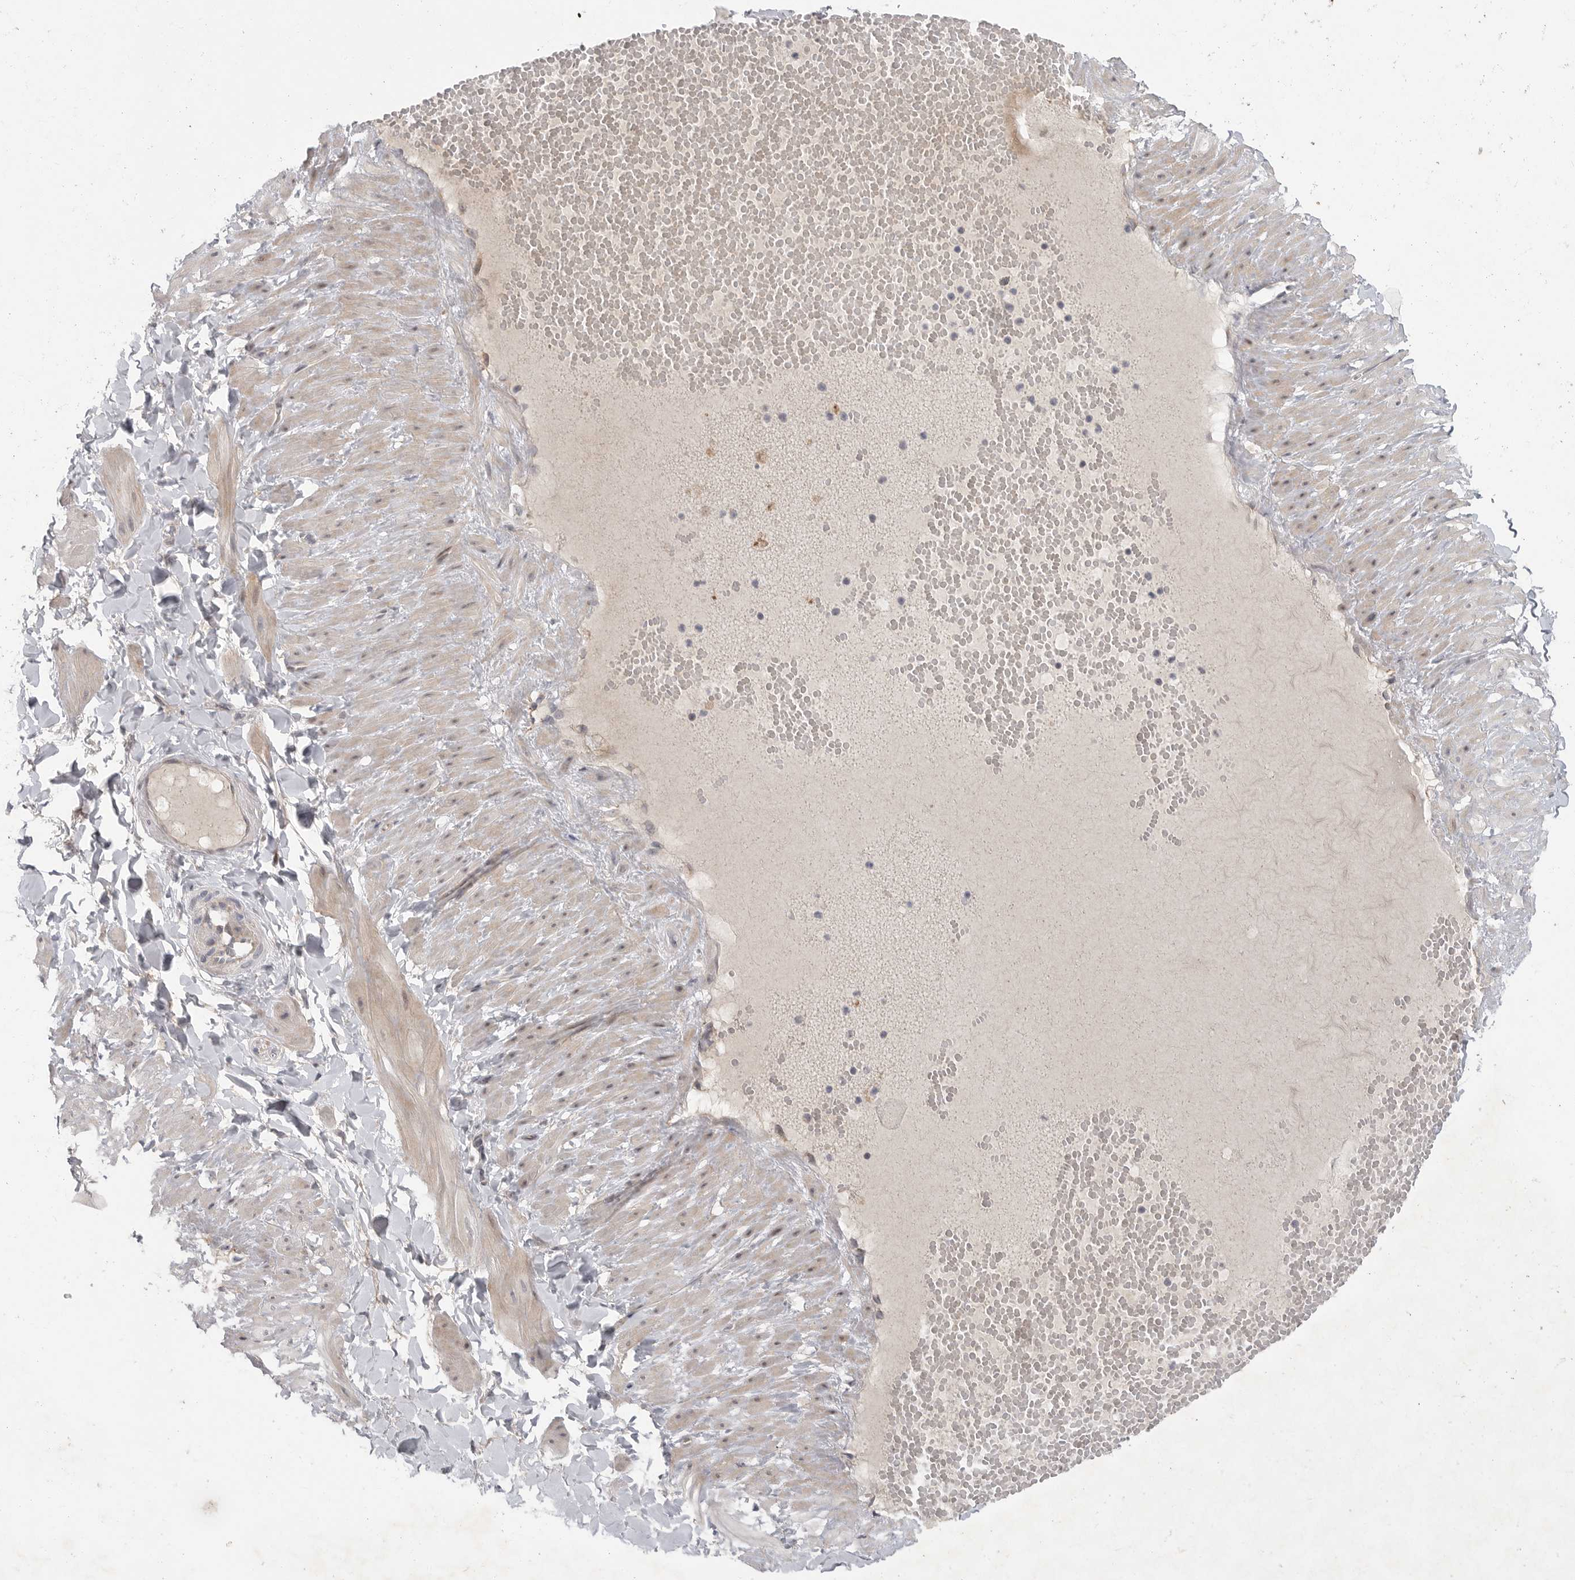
{"staining": {"intensity": "negative", "quantity": "none", "location": "none"}, "tissue": "adipose tissue", "cell_type": "Adipocytes", "image_type": "normal", "snomed": [{"axis": "morphology", "description": "Normal tissue, NOS"}, {"axis": "topography", "description": "Adipose tissue"}, {"axis": "topography", "description": "Vascular tissue"}, {"axis": "topography", "description": "Peripheral nerve tissue"}], "caption": "There is no significant positivity in adipocytes of adipose tissue. (Immunohistochemistry (ihc), brightfield microscopy, high magnification).", "gene": "FBXO43", "patient": {"sex": "male", "age": 25}}